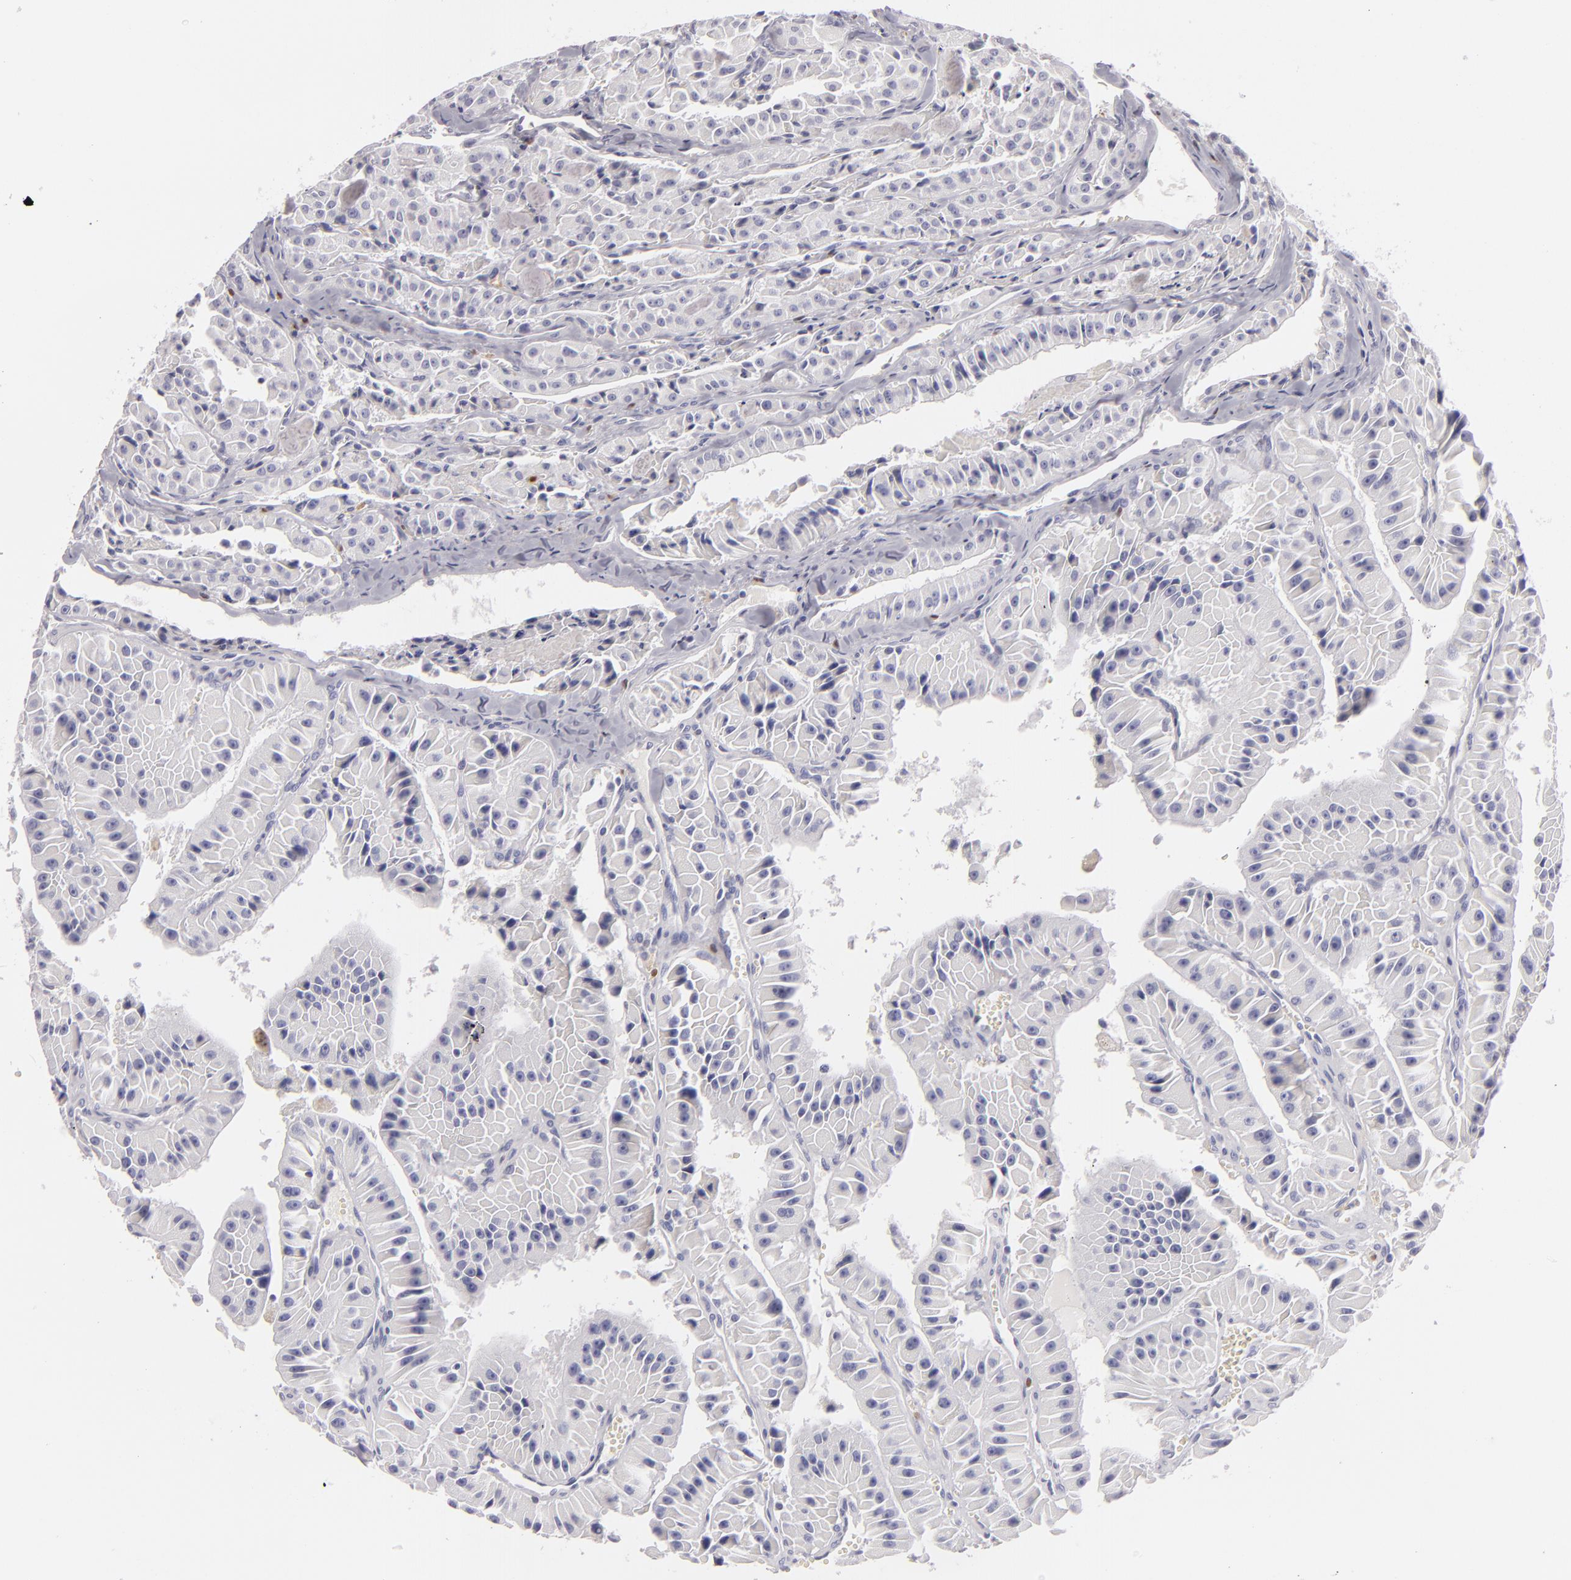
{"staining": {"intensity": "negative", "quantity": "none", "location": "none"}, "tissue": "thyroid cancer", "cell_type": "Tumor cells", "image_type": "cancer", "snomed": [{"axis": "morphology", "description": "Carcinoma, NOS"}, {"axis": "topography", "description": "Thyroid gland"}], "caption": "High power microscopy photomicrograph of an immunohistochemistry histopathology image of carcinoma (thyroid), revealing no significant staining in tumor cells.", "gene": "F13A1", "patient": {"sex": "male", "age": 76}}